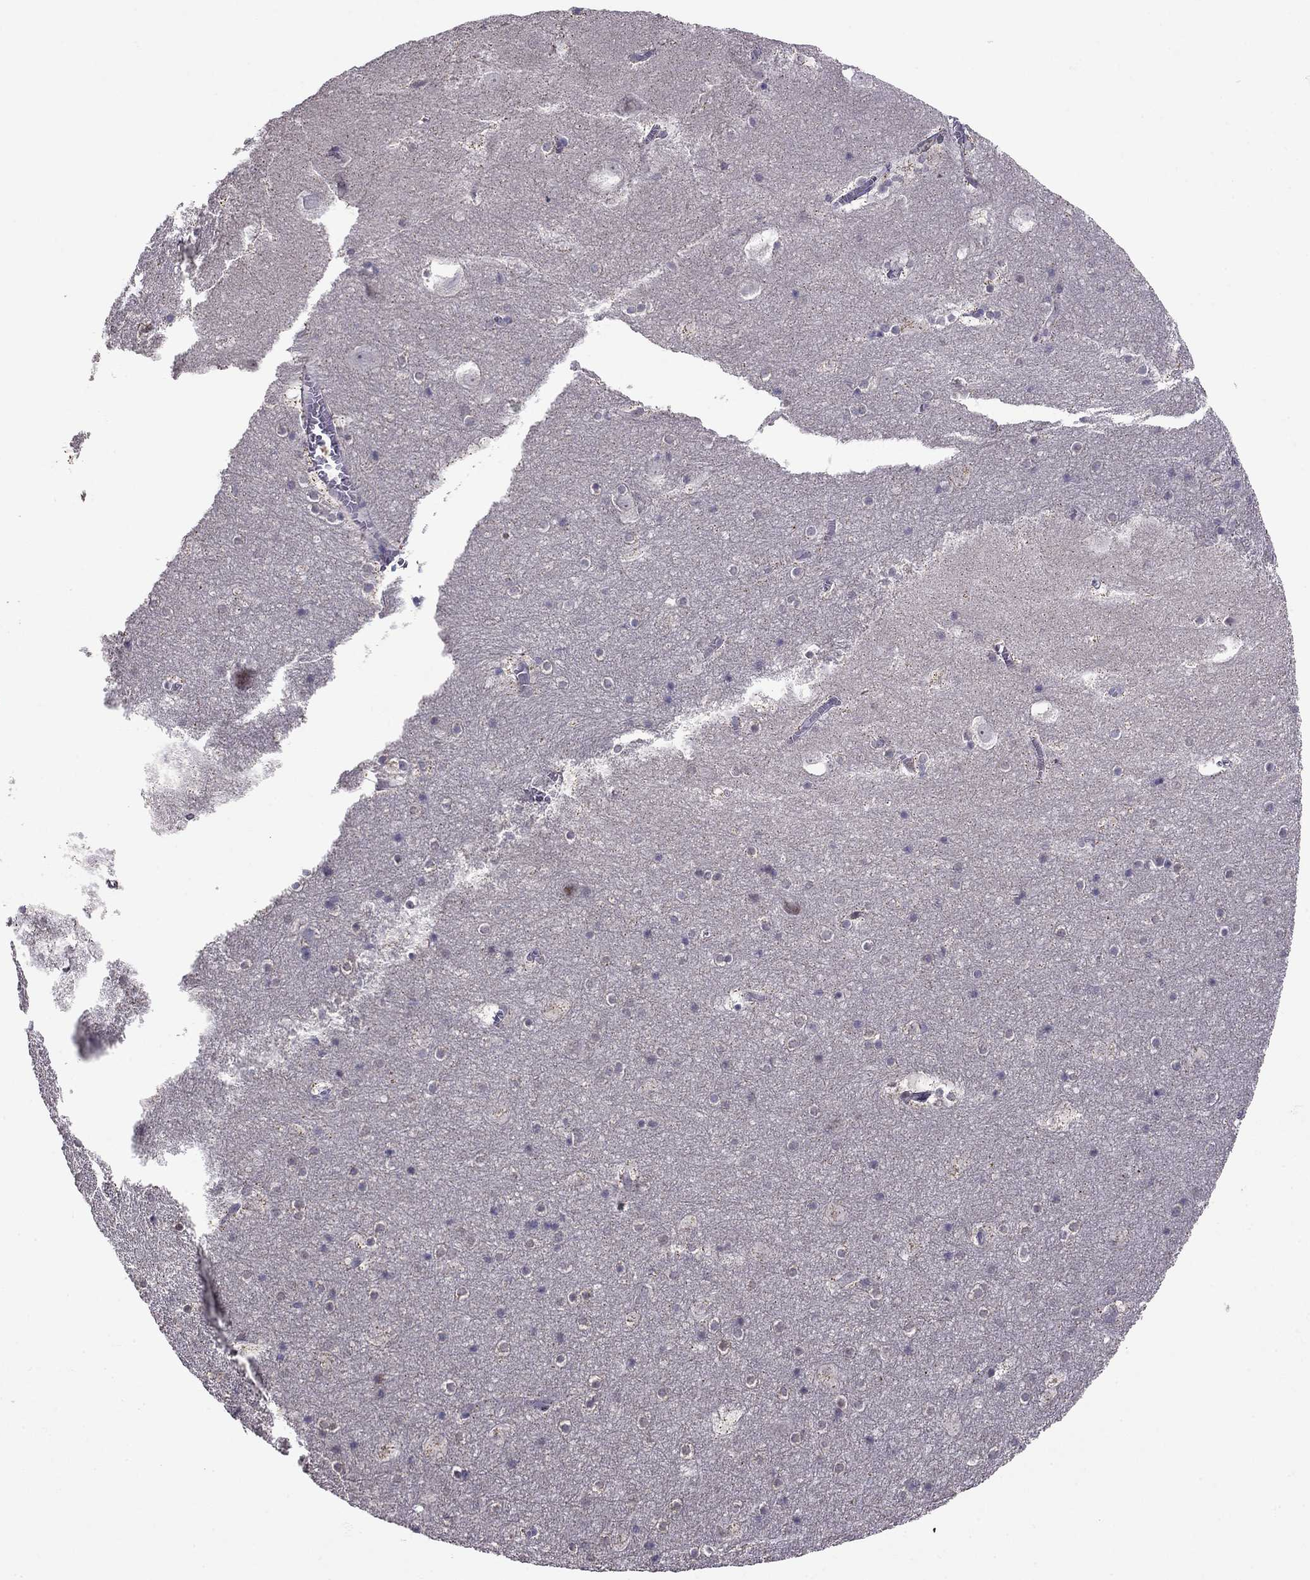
{"staining": {"intensity": "negative", "quantity": "none", "location": "none"}, "tissue": "hippocampus", "cell_type": "Glial cells", "image_type": "normal", "snomed": [{"axis": "morphology", "description": "Normal tissue, NOS"}, {"axis": "topography", "description": "Hippocampus"}], "caption": "Immunohistochemistry (IHC) of benign human hippocampus demonstrates no positivity in glial cells.", "gene": "LRRC39", "patient": {"sex": "male", "age": 45}}